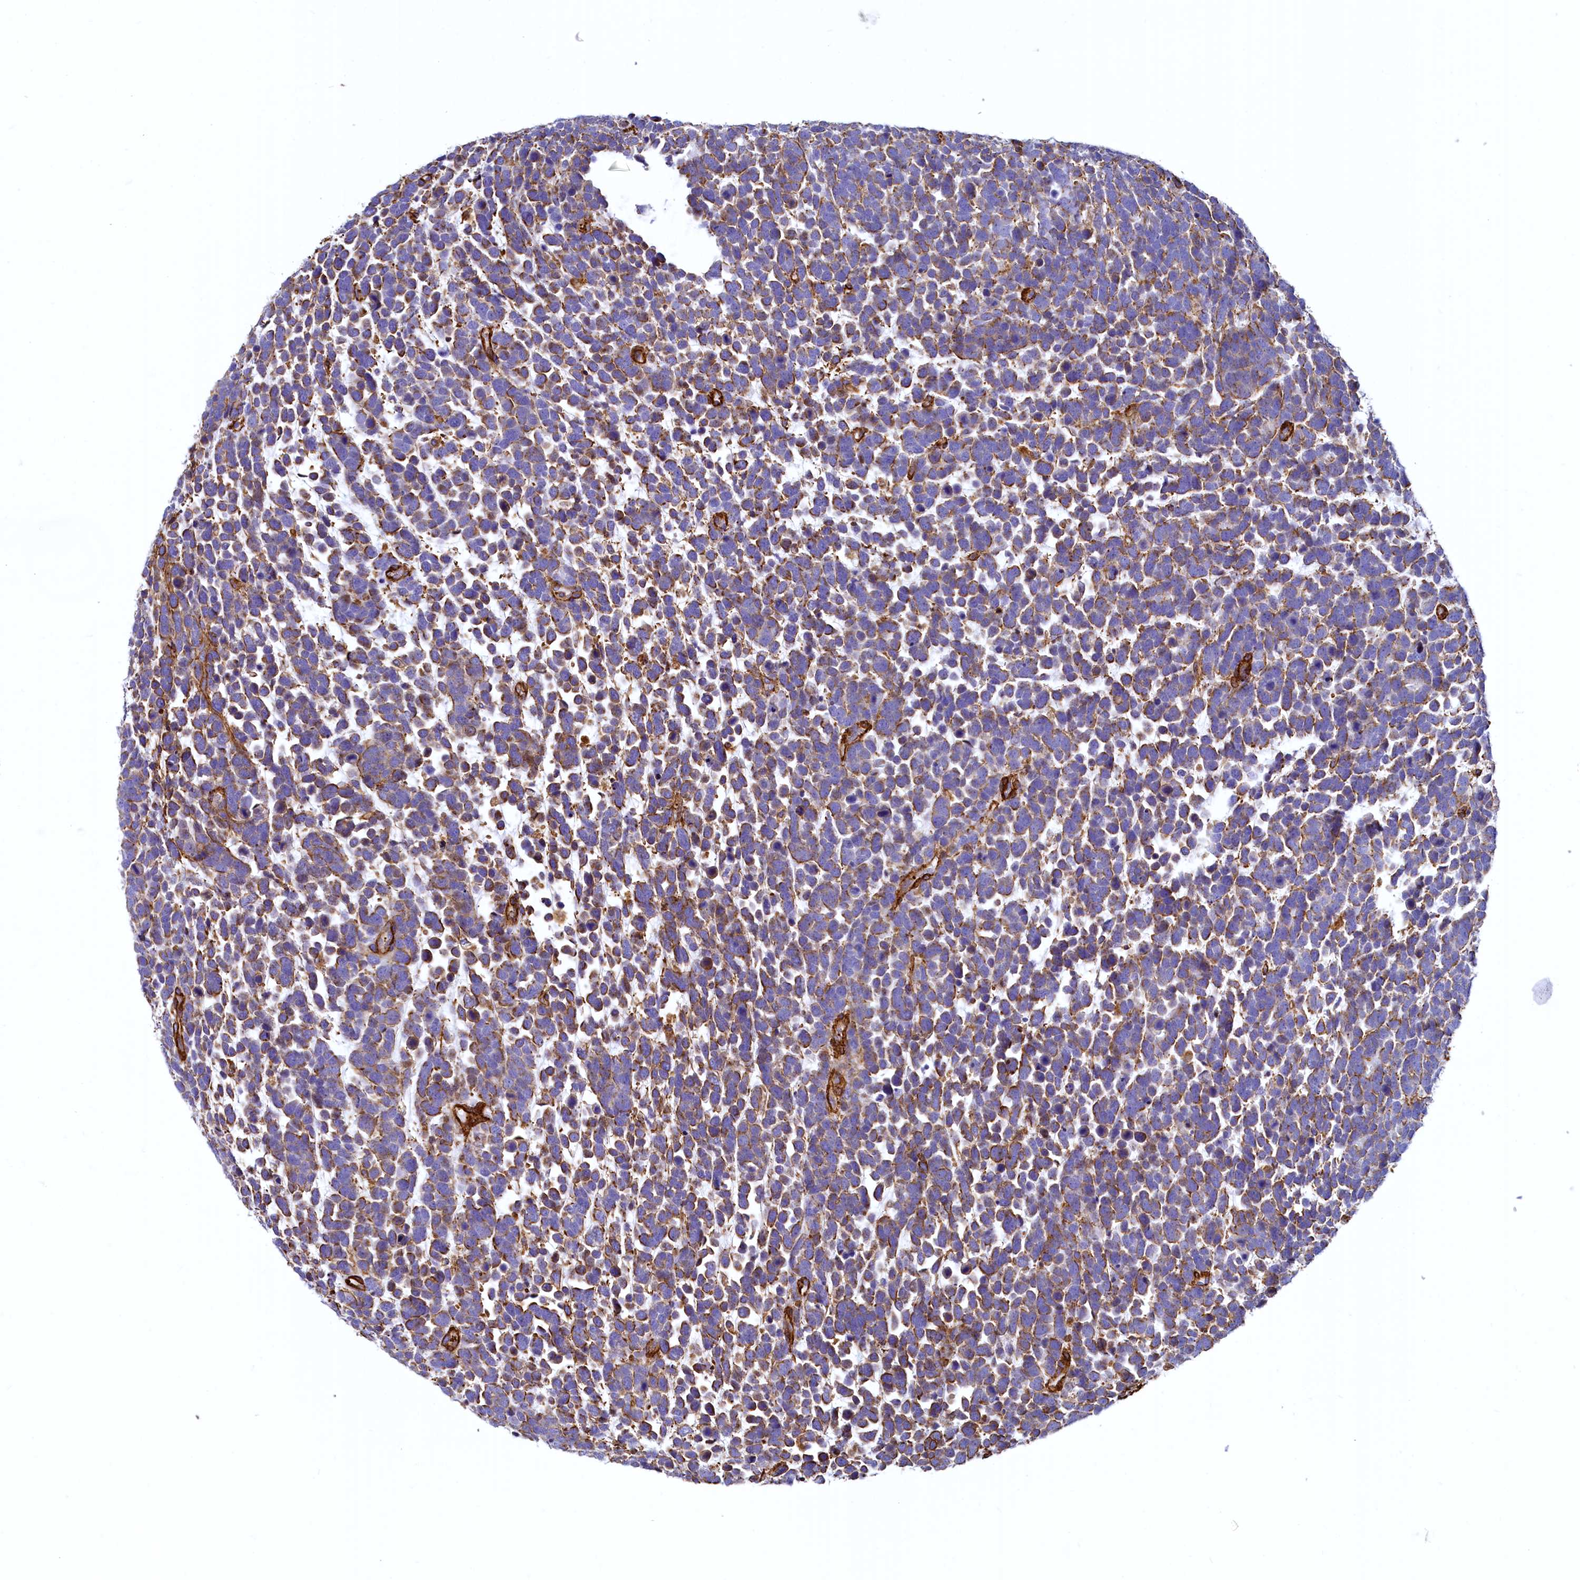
{"staining": {"intensity": "strong", "quantity": "25%-75%", "location": "cytoplasmic/membranous"}, "tissue": "urothelial cancer", "cell_type": "Tumor cells", "image_type": "cancer", "snomed": [{"axis": "morphology", "description": "Urothelial carcinoma, High grade"}, {"axis": "topography", "description": "Urinary bladder"}], "caption": "A brown stain labels strong cytoplasmic/membranous expression of a protein in human high-grade urothelial carcinoma tumor cells.", "gene": "THBS1", "patient": {"sex": "female", "age": 82}}